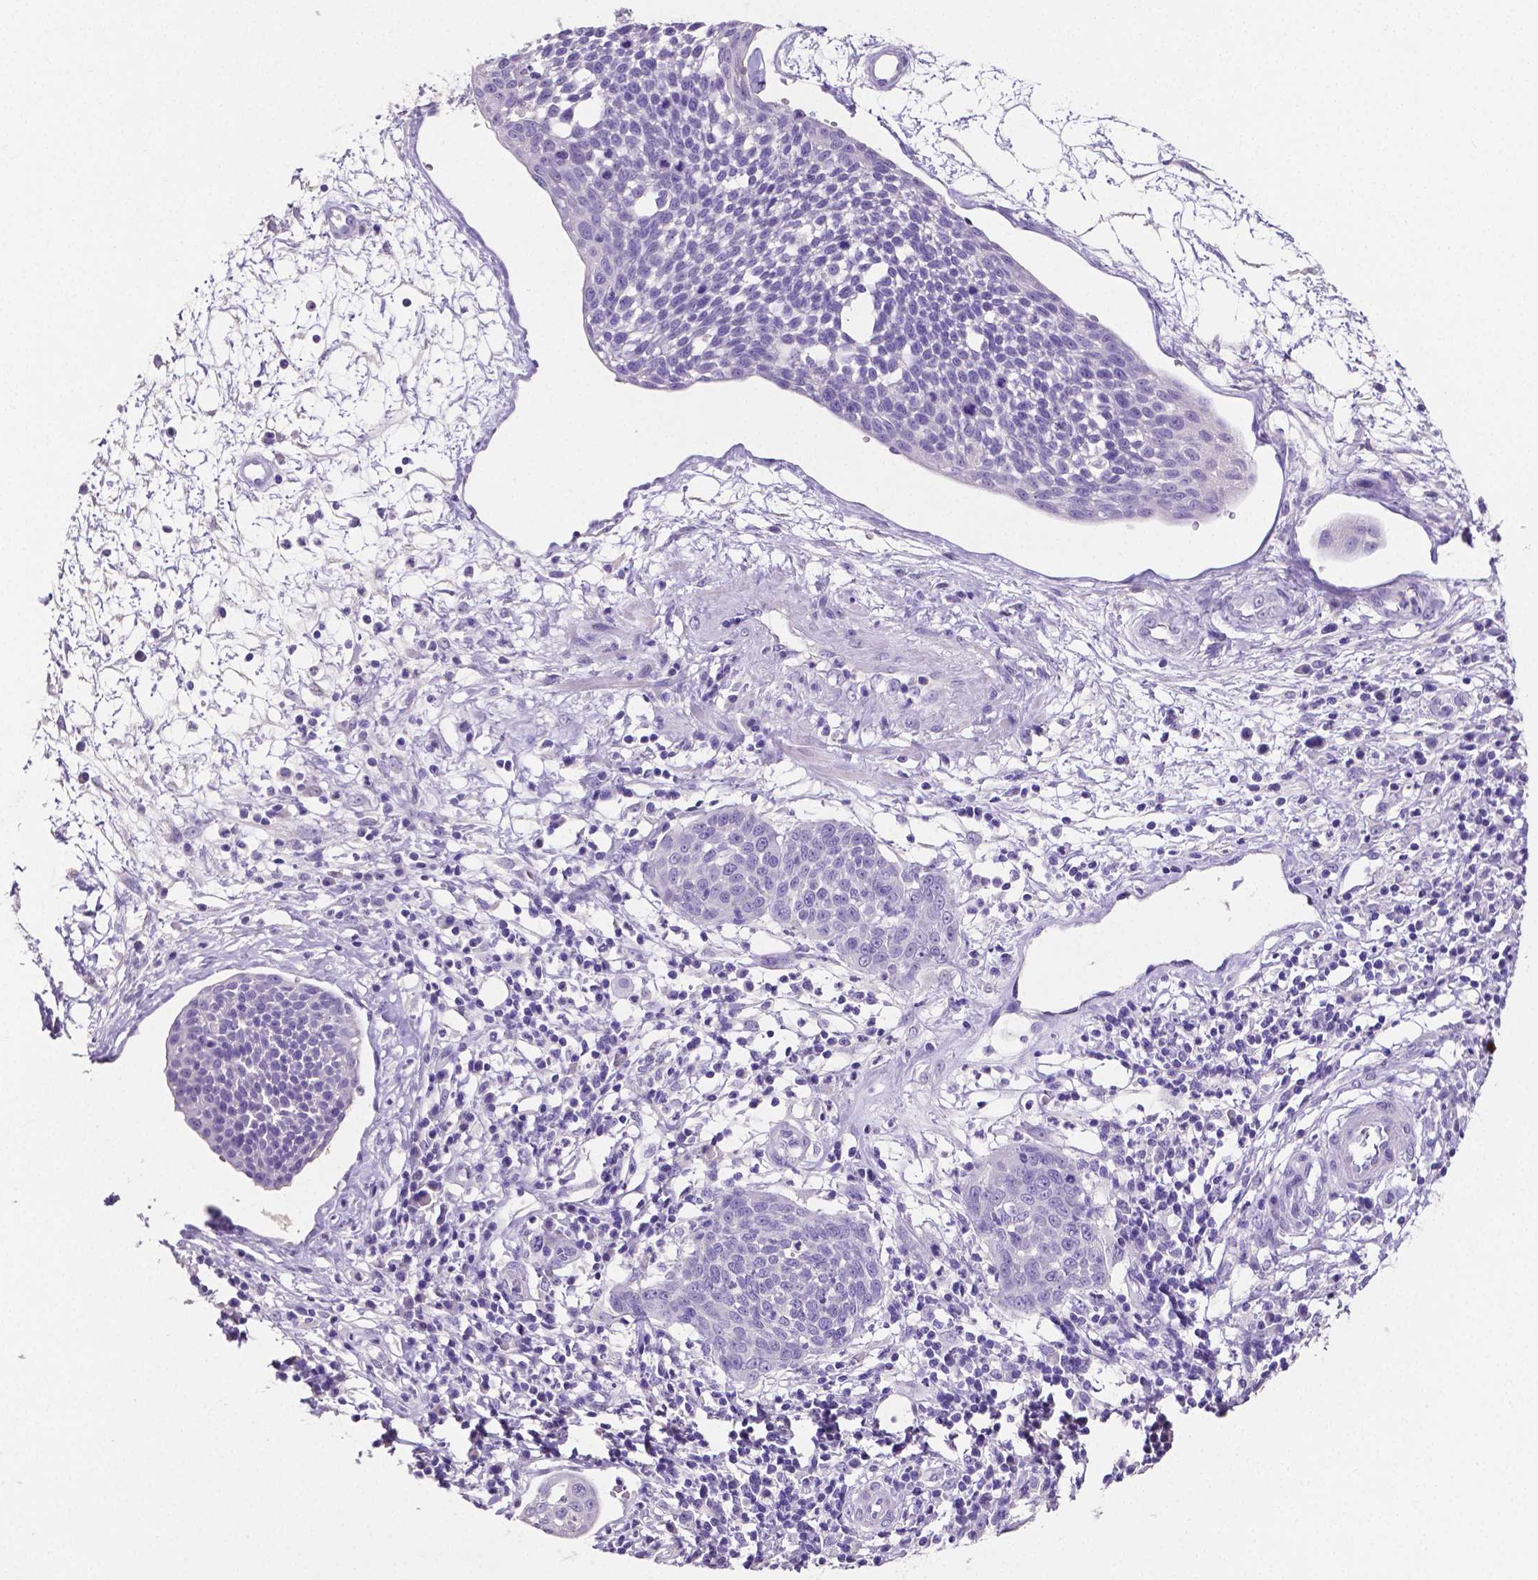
{"staining": {"intensity": "negative", "quantity": "none", "location": "none"}, "tissue": "cervical cancer", "cell_type": "Tumor cells", "image_type": "cancer", "snomed": [{"axis": "morphology", "description": "Squamous cell carcinoma, NOS"}, {"axis": "topography", "description": "Cervix"}], "caption": "The photomicrograph reveals no significant positivity in tumor cells of squamous cell carcinoma (cervical). Nuclei are stained in blue.", "gene": "SLC22A2", "patient": {"sex": "female", "age": 34}}